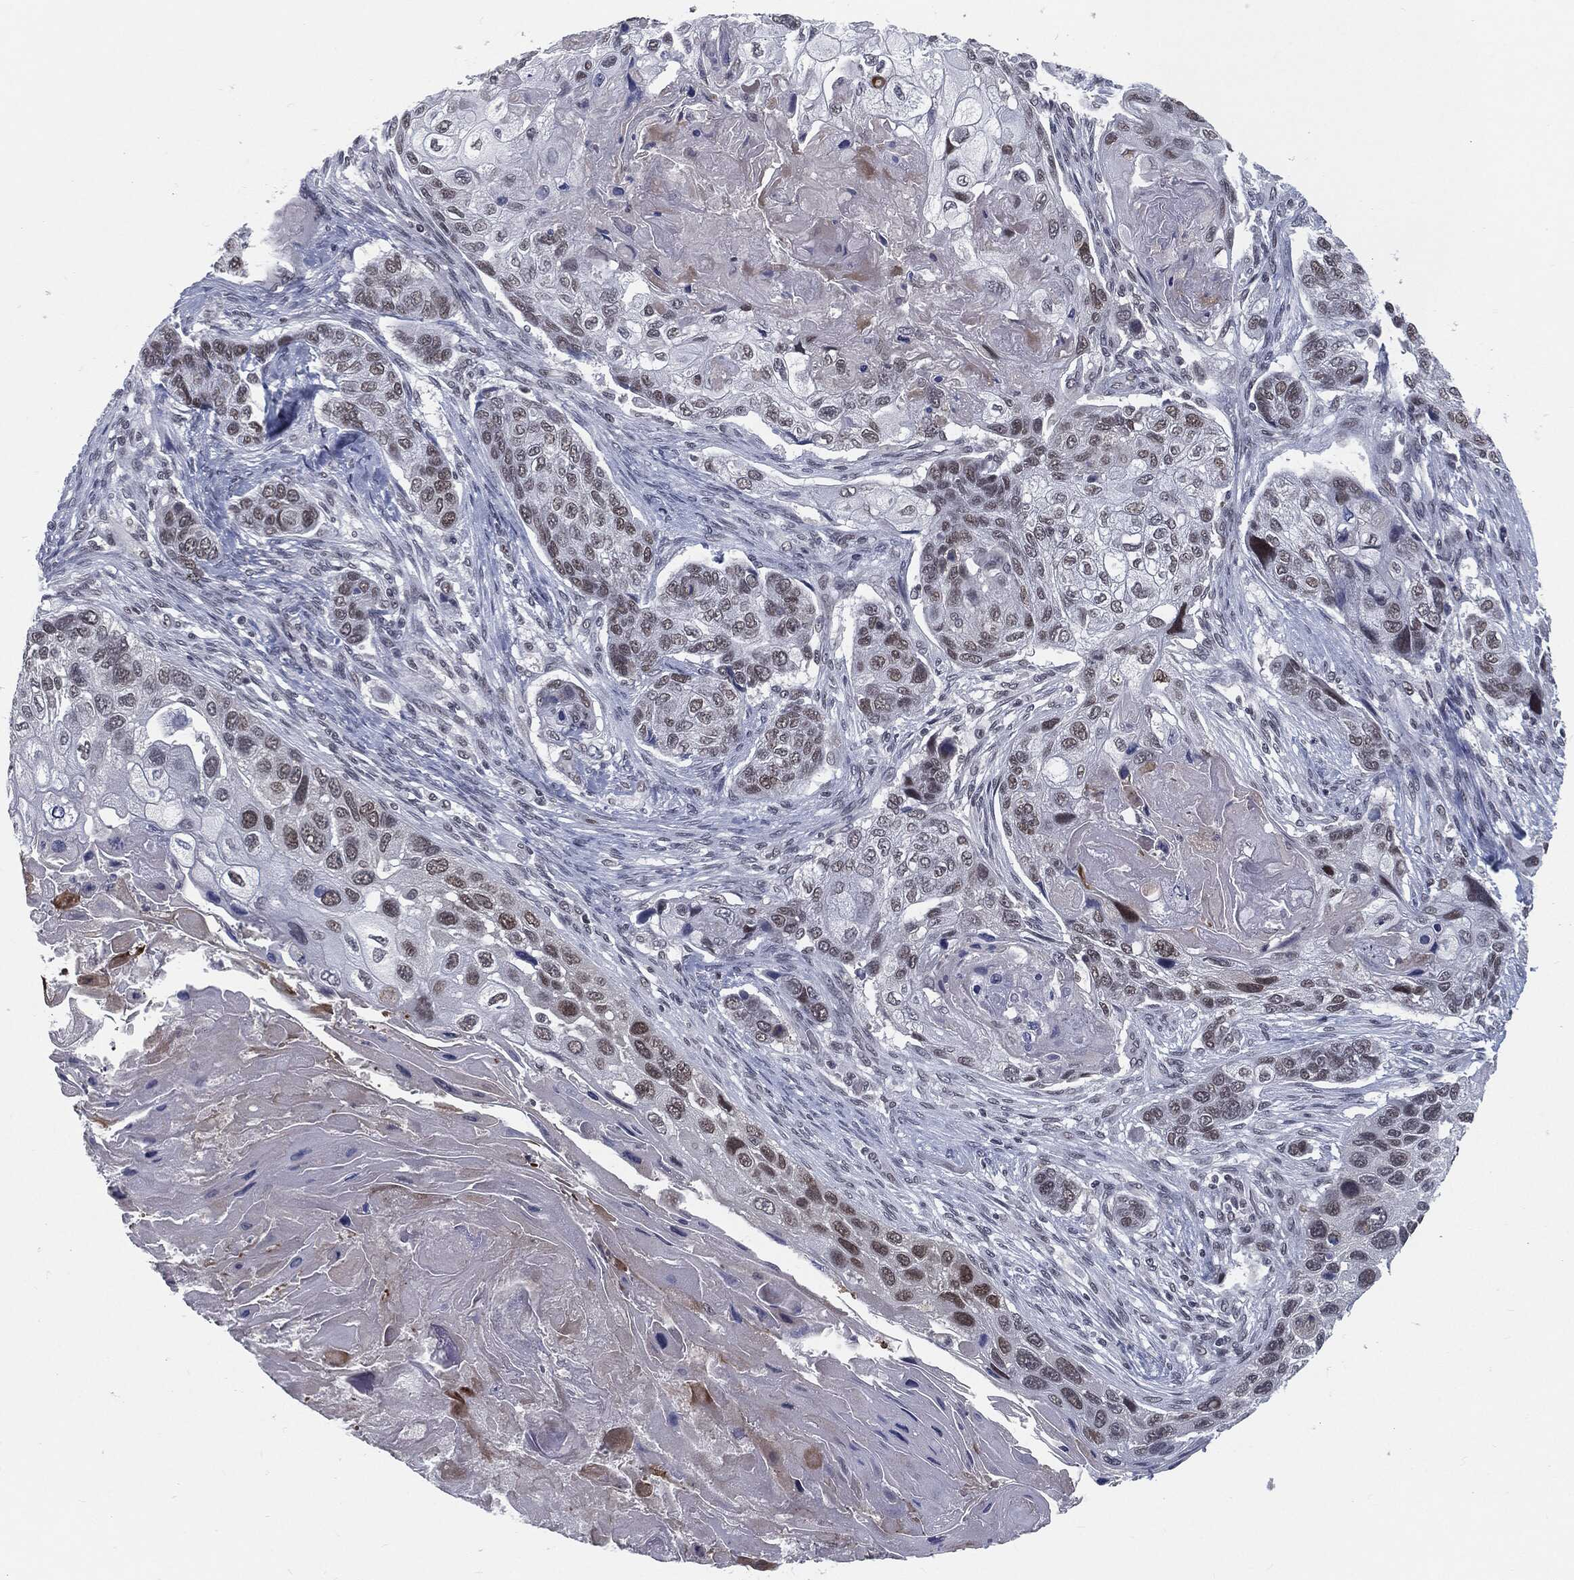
{"staining": {"intensity": "moderate", "quantity": "<25%", "location": "nuclear"}, "tissue": "lung cancer", "cell_type": "Tumor cells", "image_type": "cancer", "snomed": [{"axis": "morphology", "description": "Normal tissue, NOS"}, {"axis": "morphology", "description": "Squamous cell carcinoma, NOS"}, {"axis": "topography", "description": "Bronchus"}, {"axis": "topography", "description": "Lung"}], "caption": "This is an image of immunohistochemistry (IHC) staining of squamous cell carcinoma (lung), which shows moderate expression in the nuclear of tumor cells.", "gene": "ANXA1", "patient": {"sex": "male", "age": 69}}